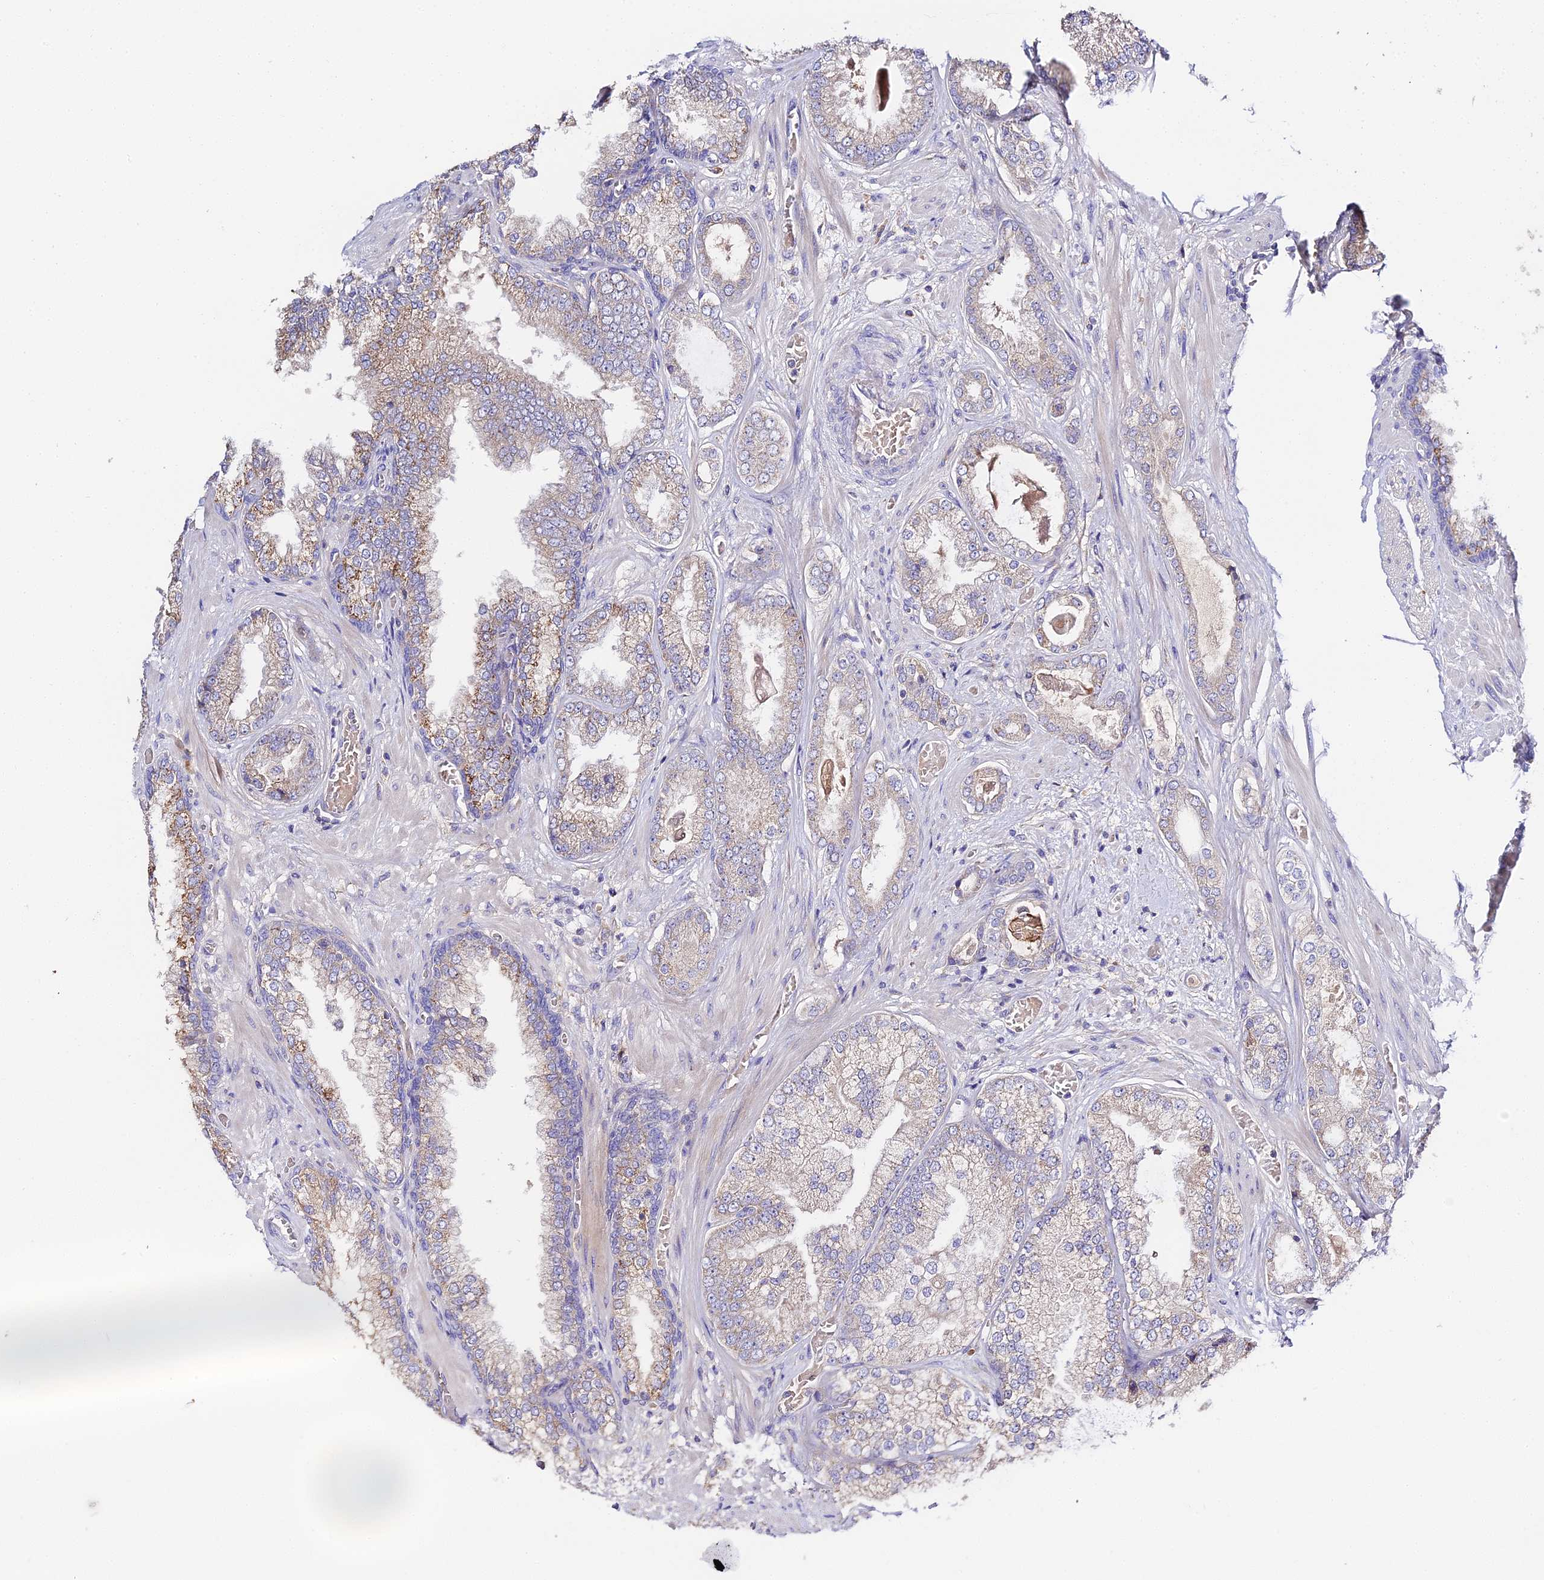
{"staining": {"intensity": "moderate", "quantity": "25%-75%", "location": "cytoplasmic/membranous"}, "tissue": "prostate cancer", "cell_type": "Tumor cells", "image_type": "cancer", "snomed": [{"axis": "morphology", "description": "Adenocarcinoma, Low grade"}, {"axis": "topography", "description": "Prostate"}], "caption": "This is an image of immunohistochemistry (IHC) staining of adenocarcinoma (low-grade) (prostate), which shows moderate staining in the cytoplasmic/membranous of tumor cells.", "gene": "SCX", "patient": {"sex": "male", "age": 57}}